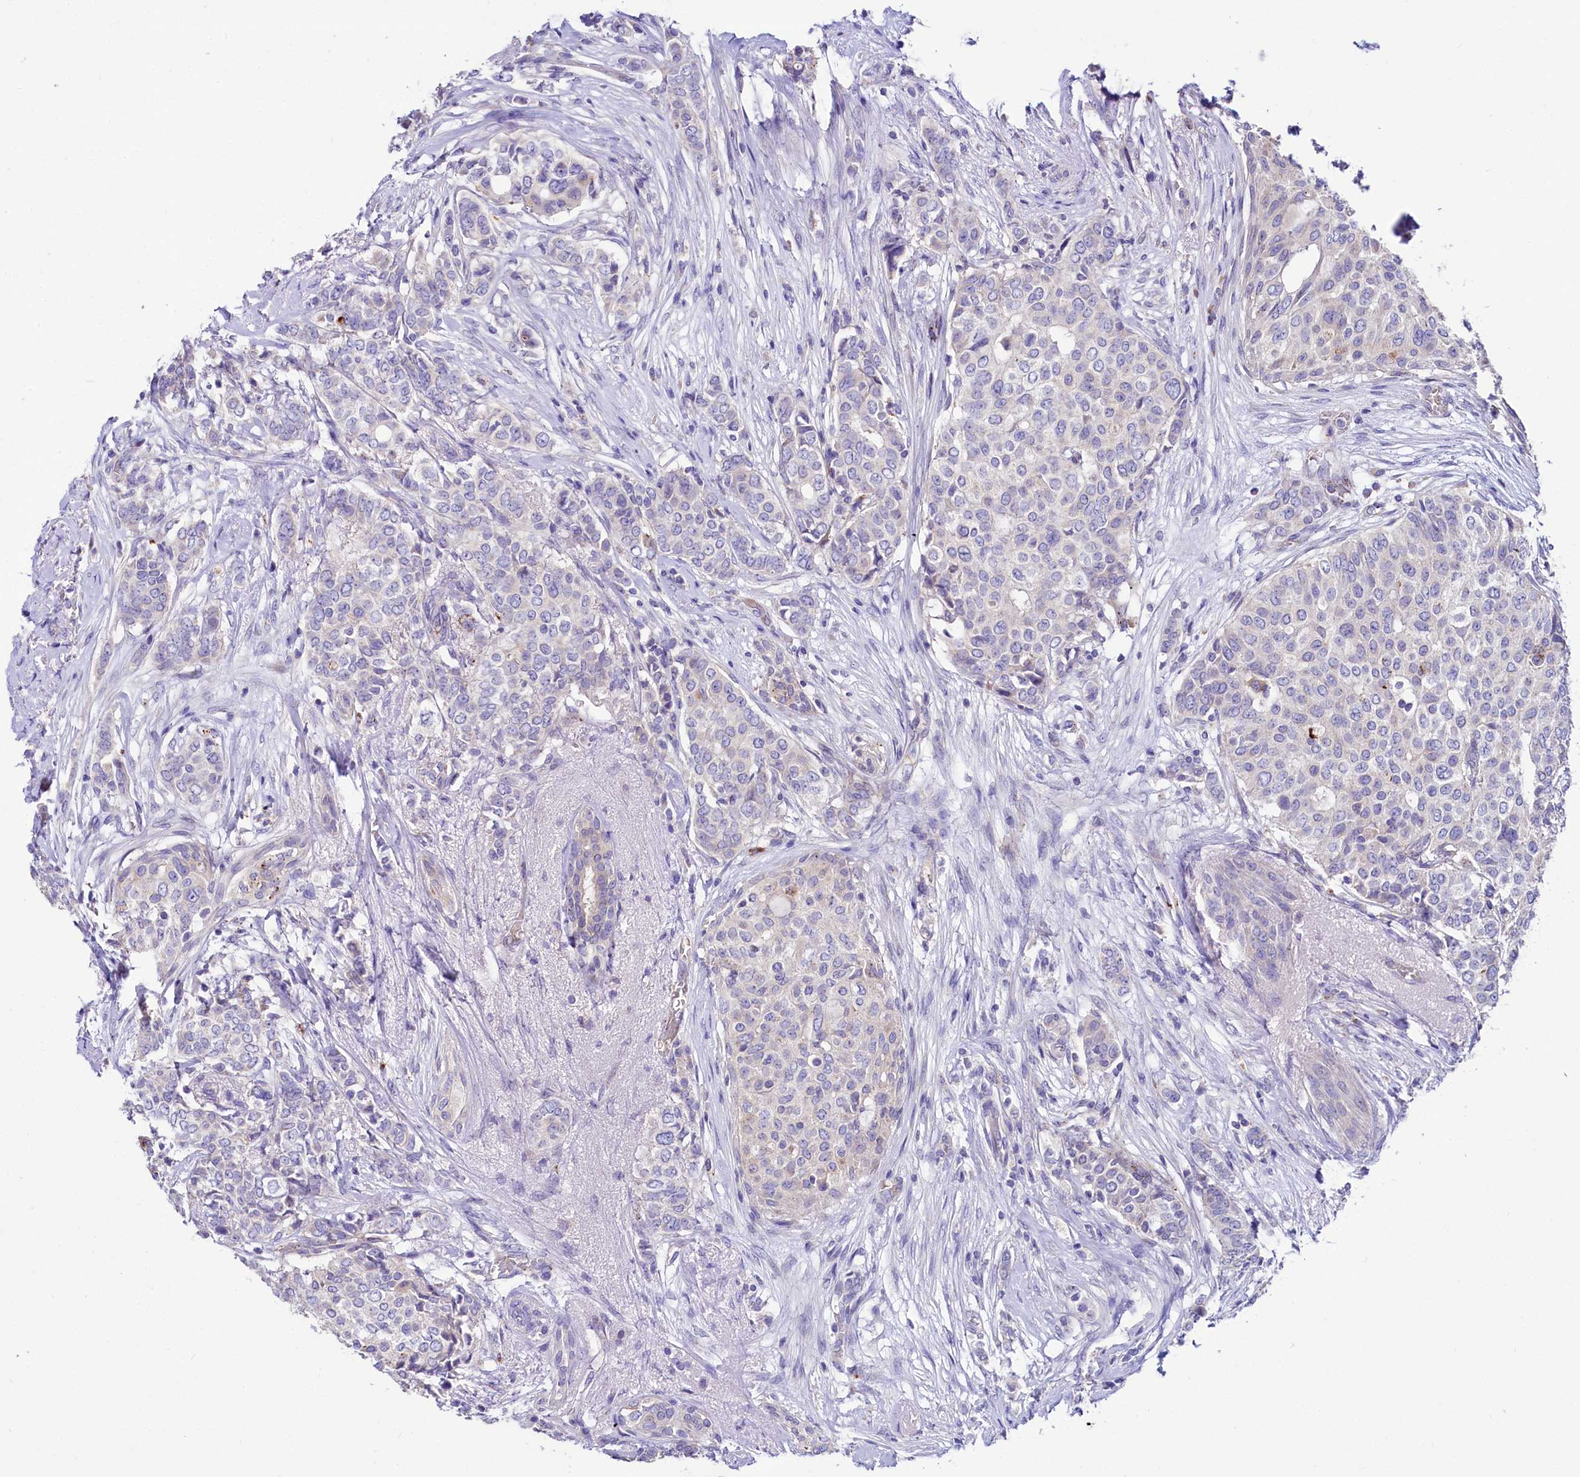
{"staining": {"intensity": "negative", "quantity": "none", "location": "none"}, "tissue": "breast cancer", "cell_type": "Tumor cells", "image_type": "cancer", "snomed": [{"axis": "morphology", "description": "Lobular carcinoma"}, {"axis": "topography", "description": "Breast"}], "caption": "This is a micrograph of immunohistochemistry staining of lobular carcinoma (breast), which shows no positivity in tumor cells.", "gene": "ABHD5", "patient": {"sex": "female", "age": 51}}